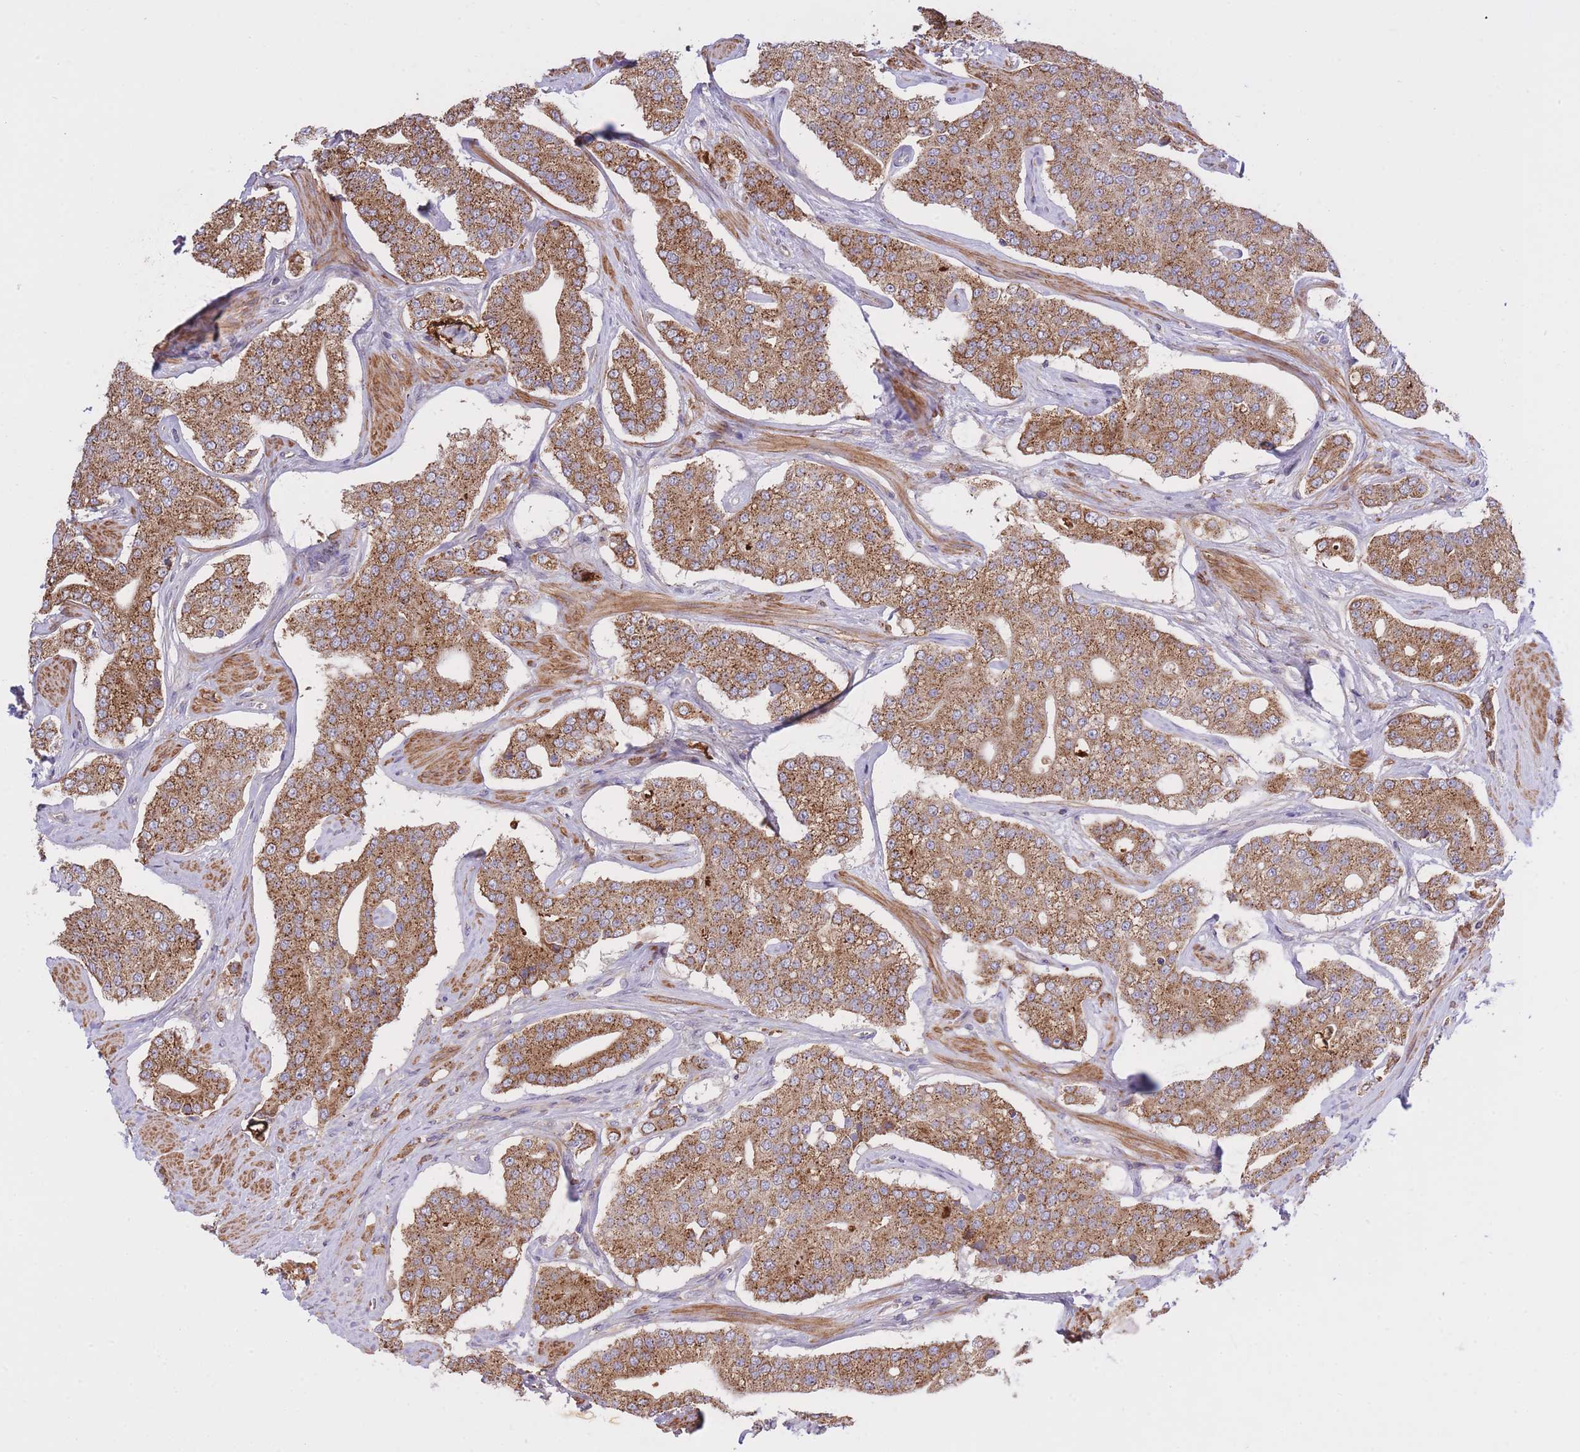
{"staining": {"intensity": "moderate", "quantity": ">75%", "location": "cytoplasmic/membranous"}, "tissue": "prostate cancer", "cell_type": "Tumor cells", "image_type": "cancer", "snomed": [{"axis": "morphology", "description": "Adenocarcinoma, High grade"}, {"axis": "topography", "description": "Prostate"}], "caption": "Protein expression analysis of high-grade adenocarcinoma (prostate) displays moderate cytoplasmic/membranous staining in about >75% of tumor cells. (Stains: DAB (3,3'-diaminobenzidine) in brown, nuclei in blue, Microscopy: brightfield microscopy at high magnification).", "gene": "ATP13A2", "patient": {"sex": "male", "age": 71}}